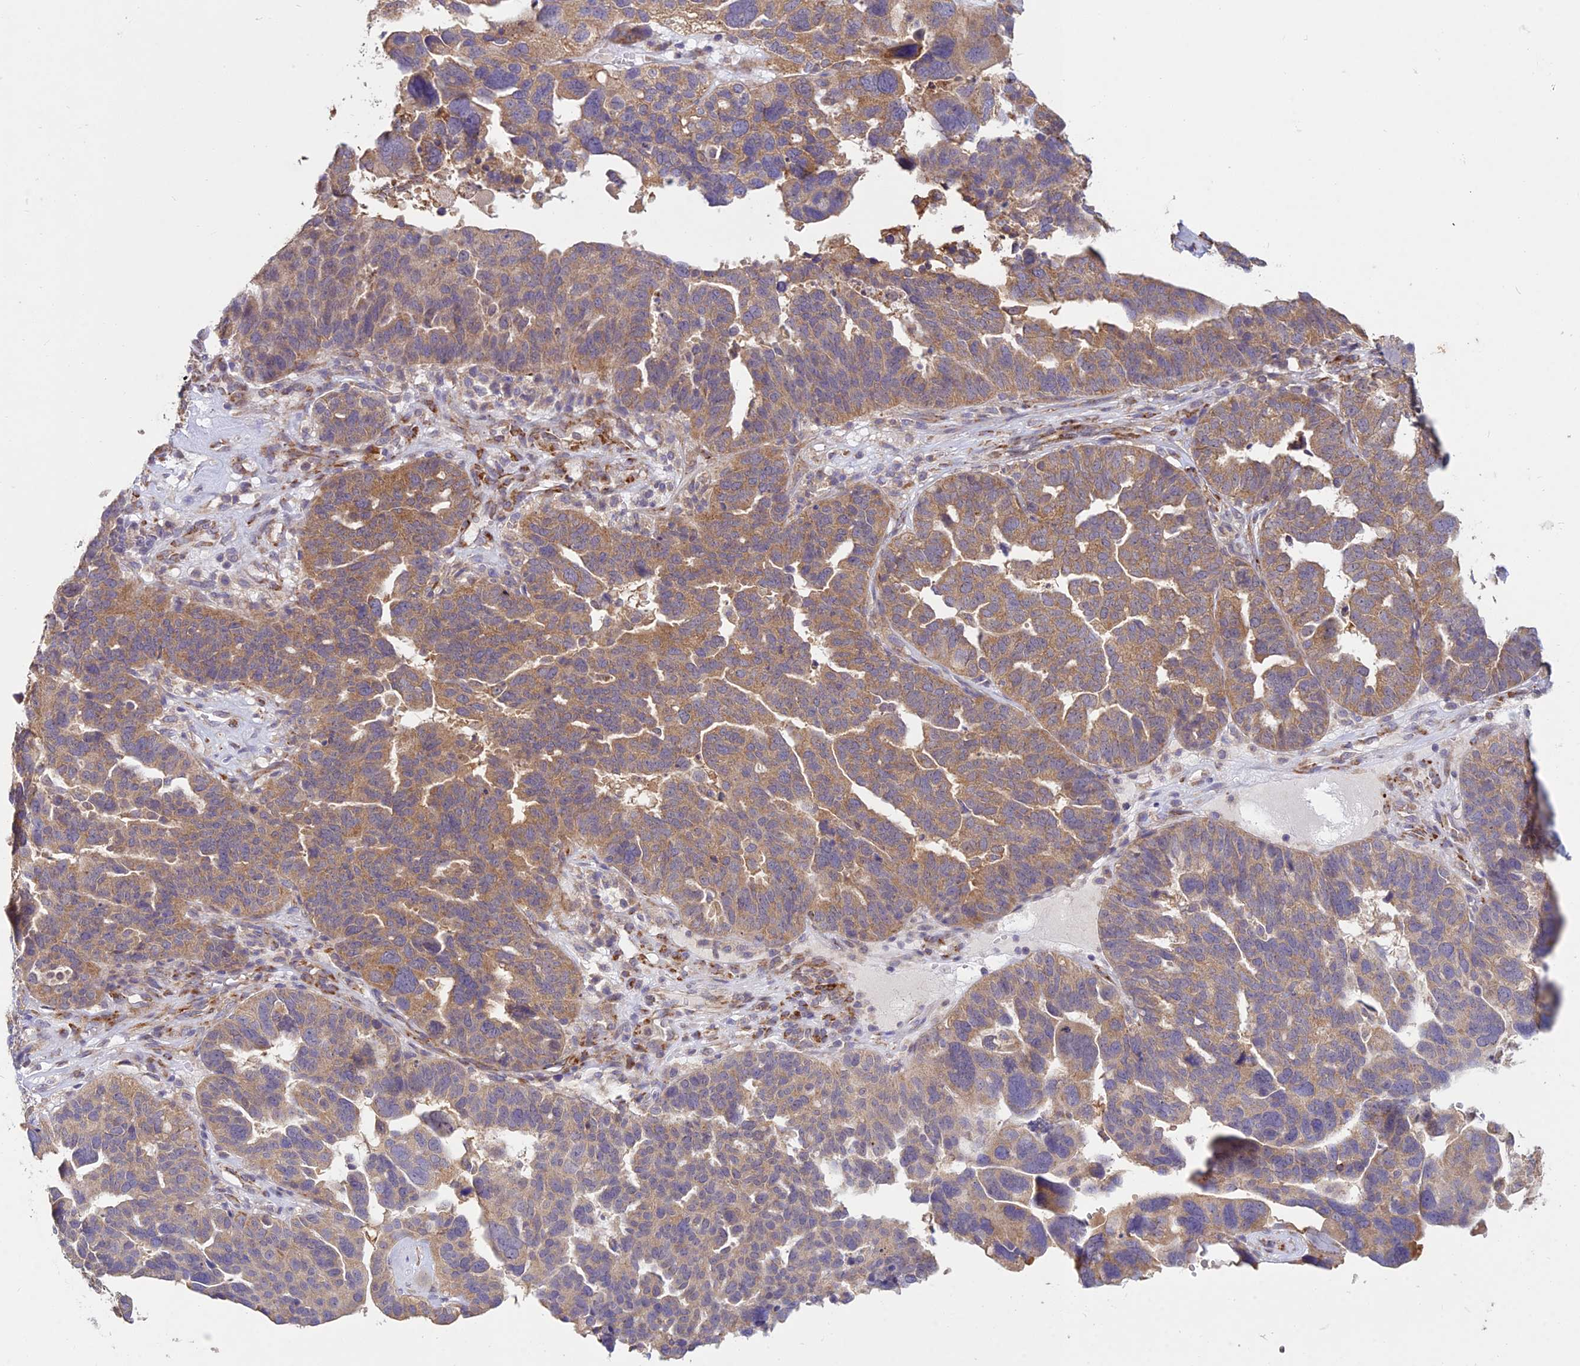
{"staining": {"intensity": "moderate", "quantity": "25%-75%", "location": "cytoplasmic/membranous"}, "tissue": "ovarian cancer", "cell_type": "Tumor cells", "image_type": "cancer", "snomed": [{"axis": "morphology", "description": "Cystadenocarcinoma, serous, NOS"}, {"axis": "topography", "description": "Ovary"}], "caption": "This histopathology image shows immunohistochemistry staining of human ovarian cancer (serous cystadenocarcinoma), with medium moderate cytoplasmic/membranous positivity in about 25%-75% of tumor cells.", "gene": "NXNL2", "patient": {"sex": "female", "age": 59}}